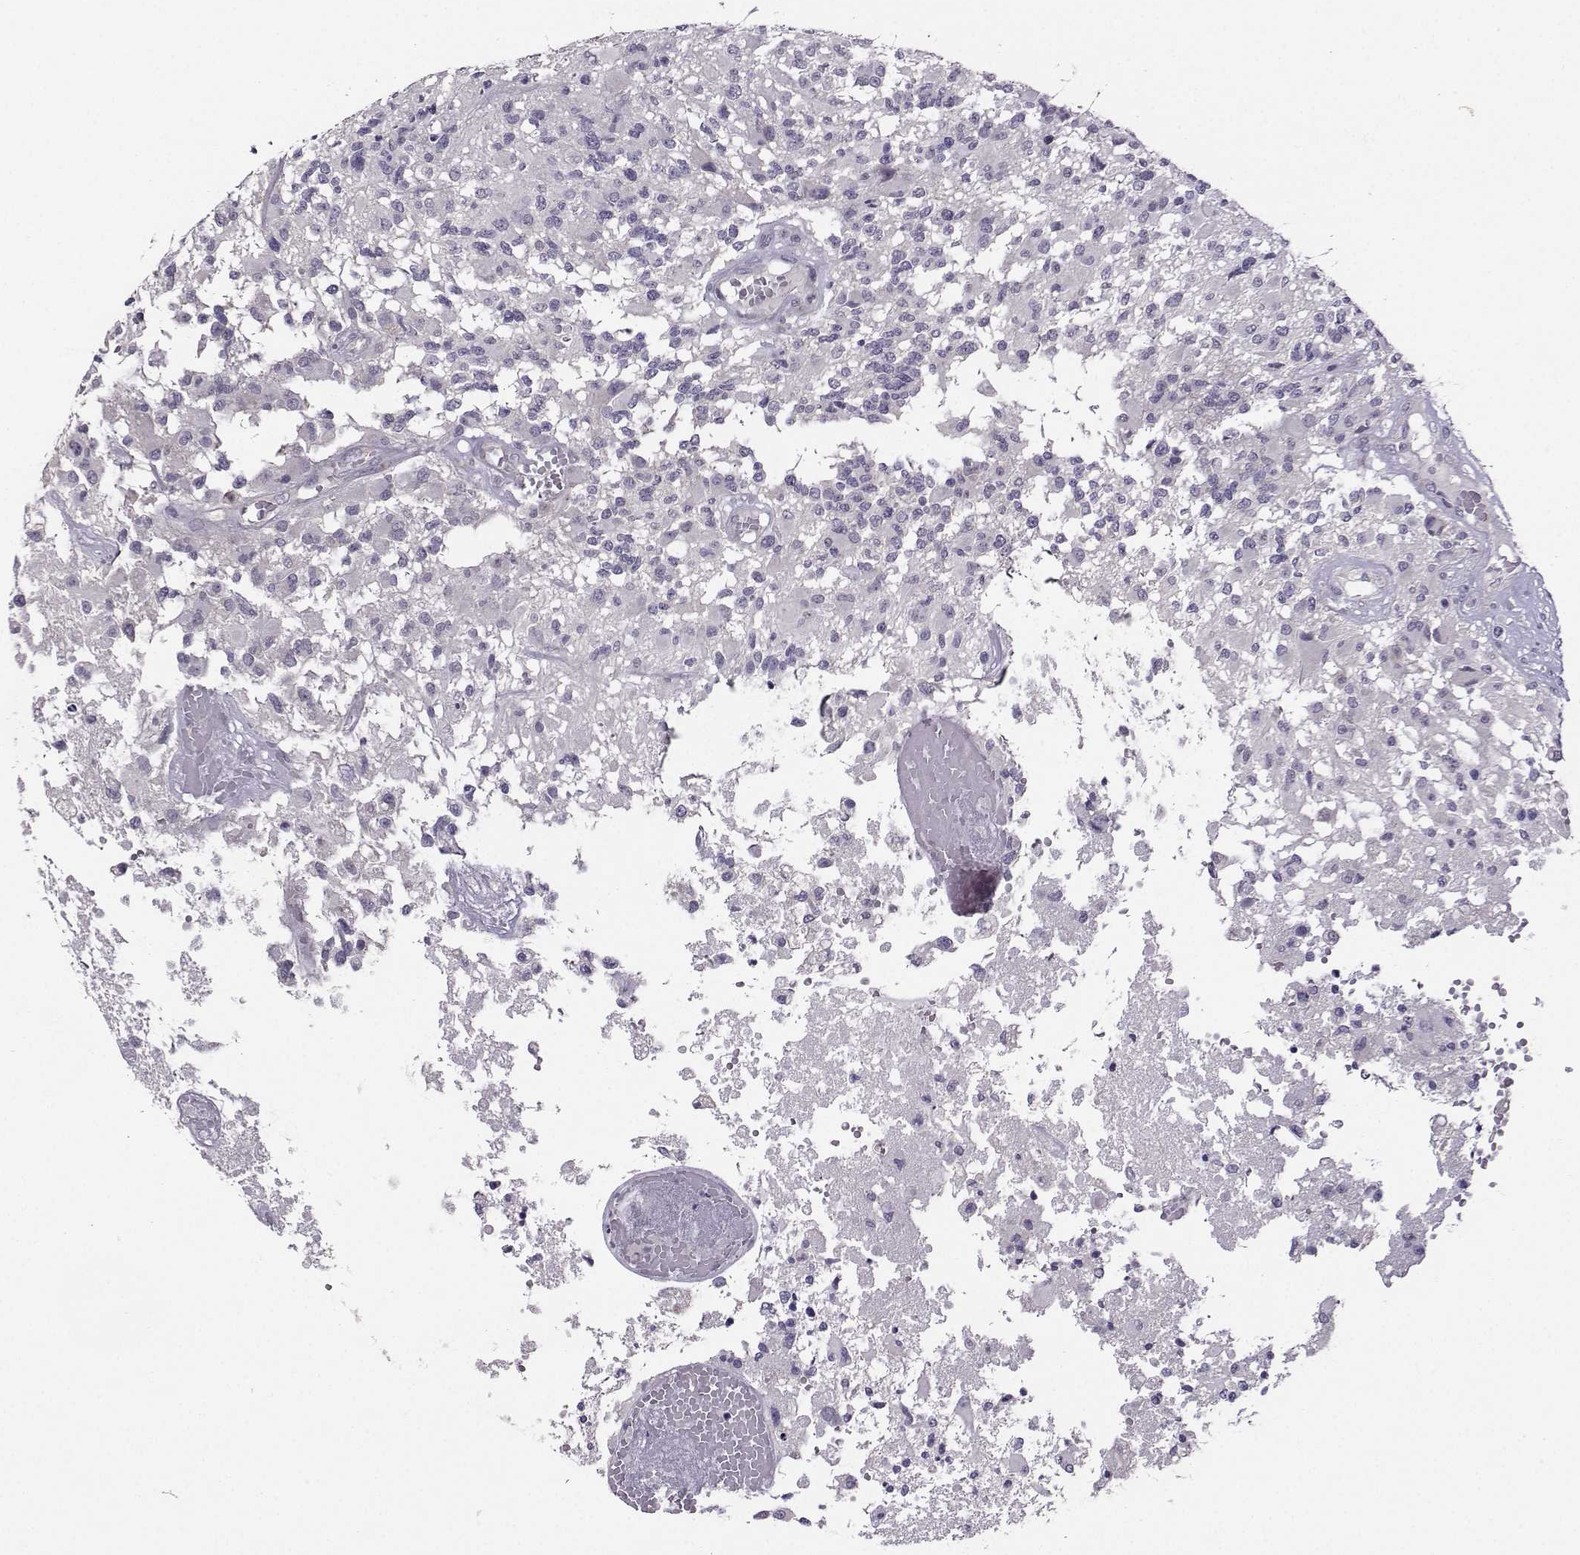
{"staining": {"intensity": "negative", "quantity": "none", "location": "none"}, "tissue": "glioma", "cell_type": "Tumor cells", "image_type": "cancer", "snomed": [{"axis": "morphology", "description": "Glioma, malignant, High grade"}, {"axis": "topography", "description": "Brain"}], "caption": "Immunohistochemical staining of human glioma displays no significant staining in tumor cells.", "gene": "DDX20", "patient": {"sex": "female", "age": 63}}